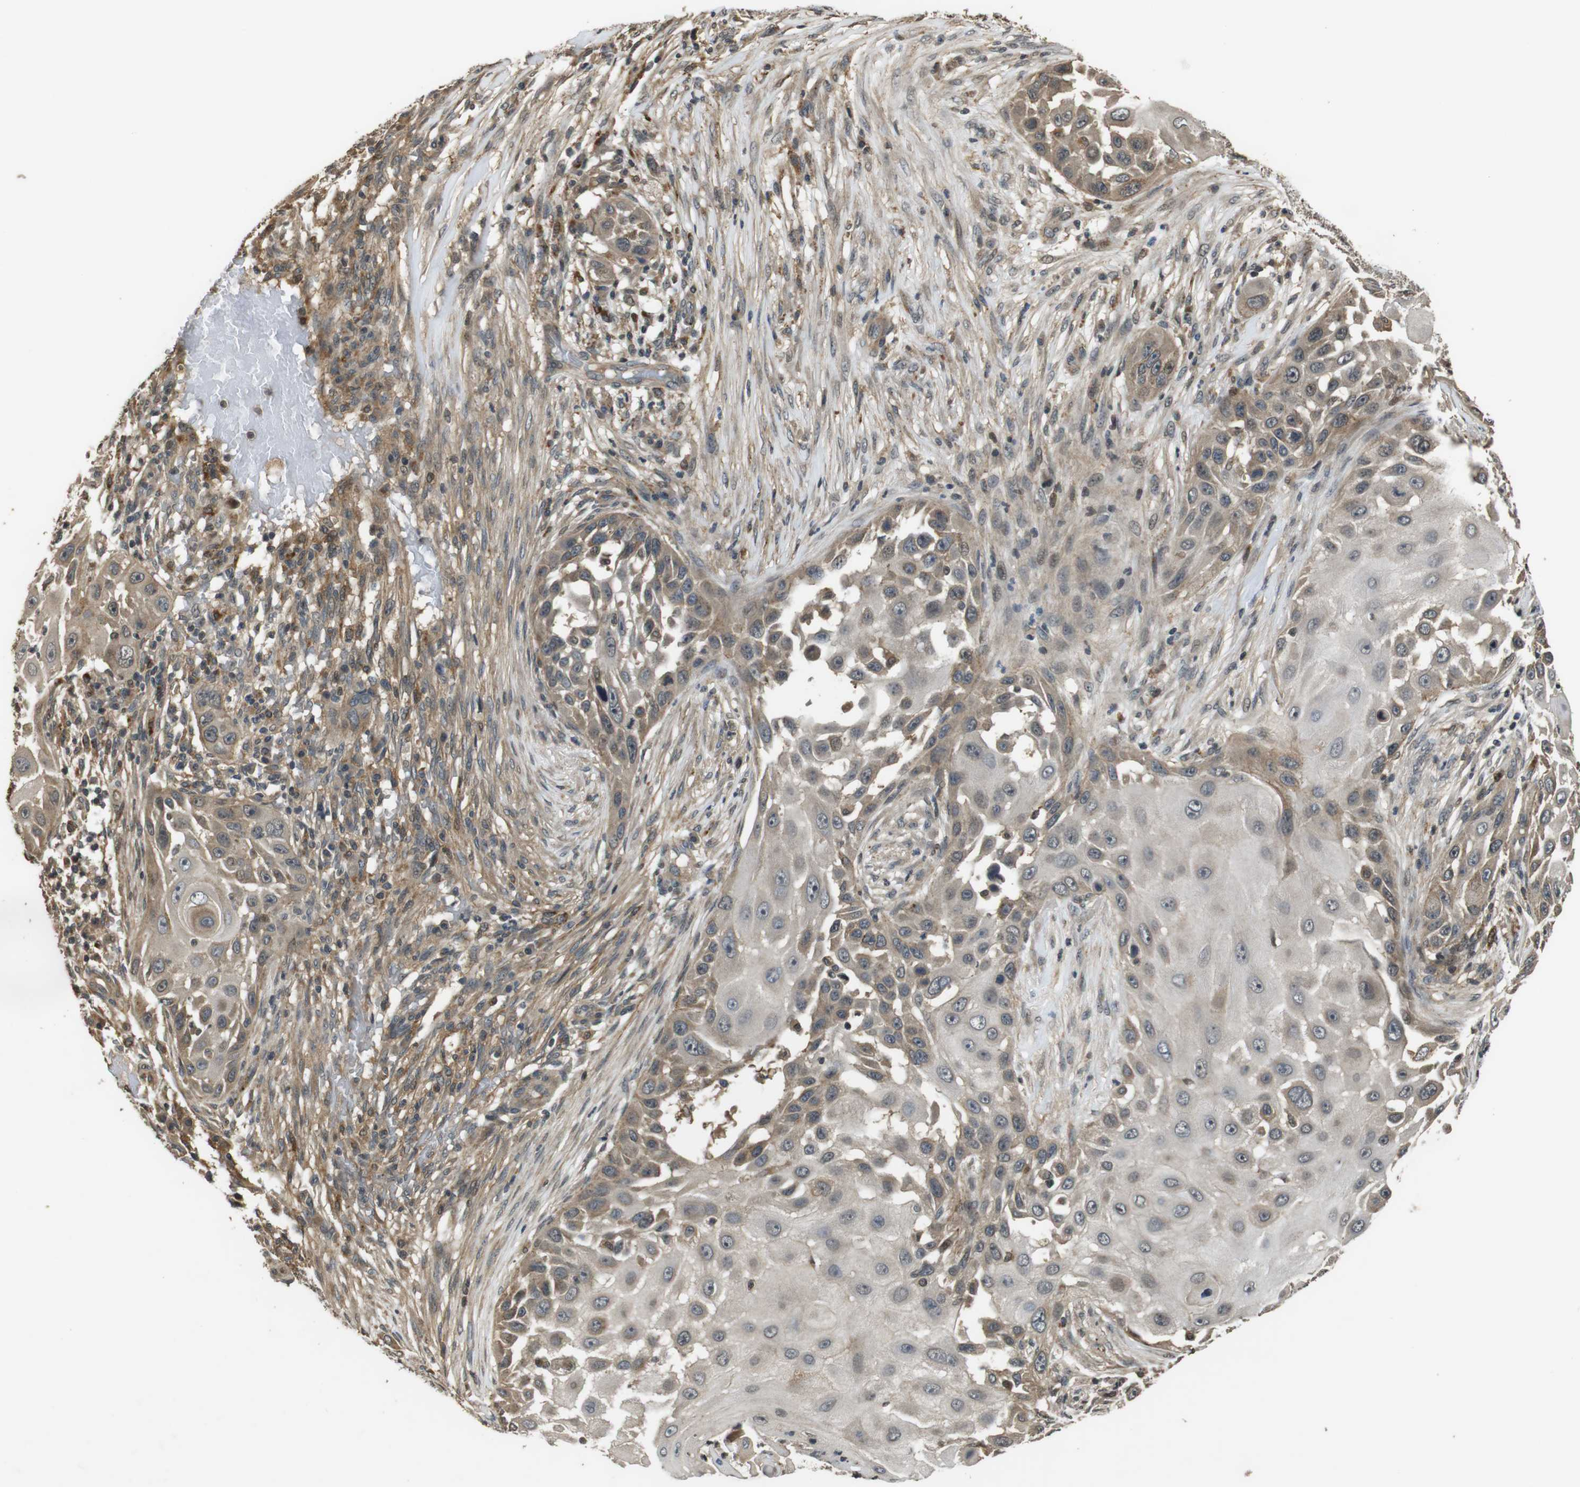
{"staining": {"intensity": "moderate", "quantity": ">75%", "location": "cytoplasmic/membranous,nuclear"}, "tissue": "skin cancer", "cell_type": "Tumor cells", "image_type": "cancer", "snomed": [{"axis": "morphology", "description": "Squamous cell carcinoma, NOS"}, {"axis": "topography", "description": "Skin"}], "caption": "Immunohistochemical staining of human skin squamous cell carcinoma displays medium levels of moderate cytoplasmic/membranous and nuclear staining in about >75% of tumor cells.", "gene": "FZD10", "patient": {"sex": "female", "age": 44}}